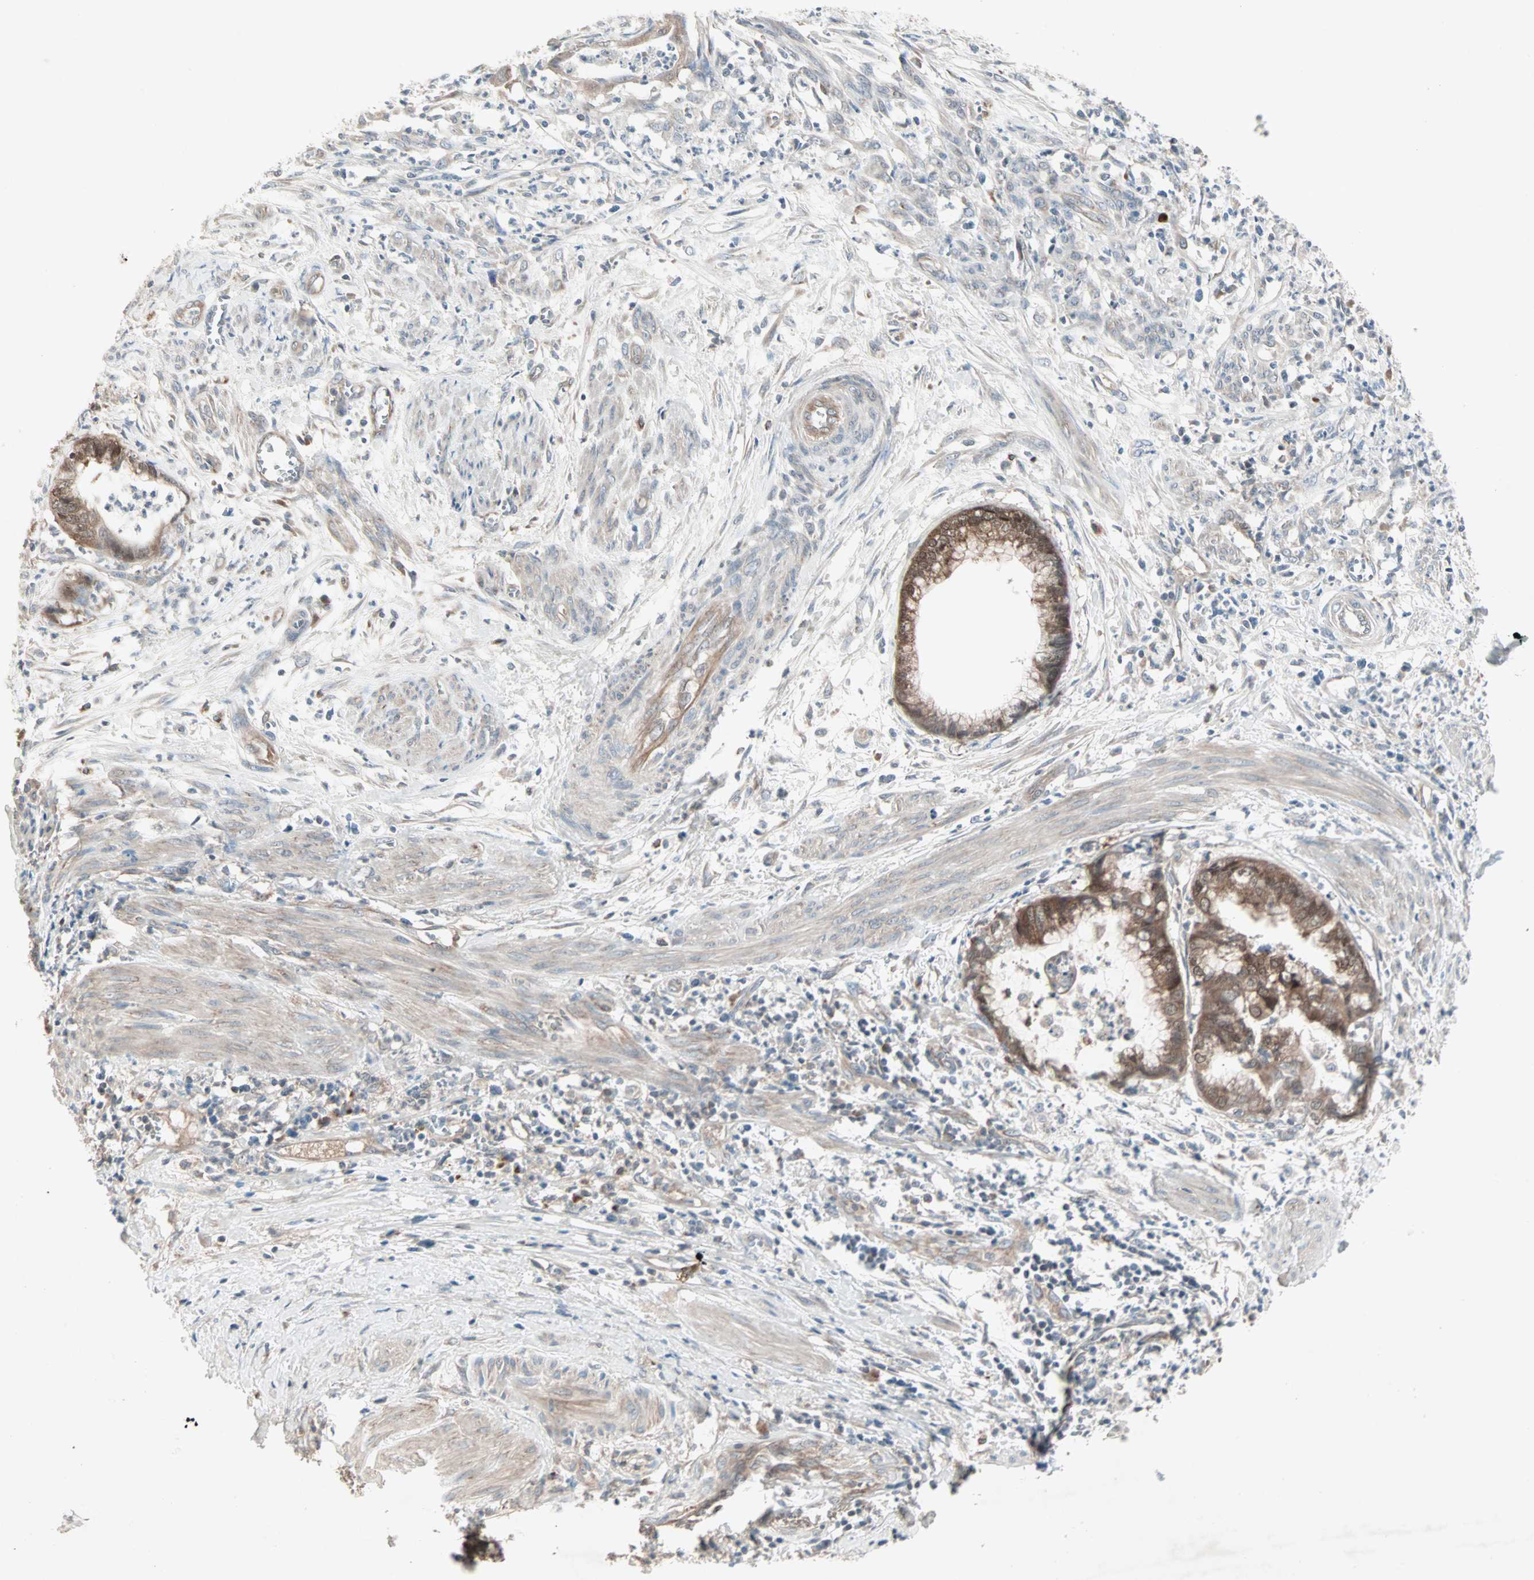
{"staining": {"intensity": "moderate", "quantity": ">75%", "location": "cytoplasmic/membranous"}, "tissue": "endometrial cancer", "cell_type": "Tumor cells", "image_type": "cancer", "snomed": [{"axis": "morphology", "description": "Necrosis, NOS"}, {"axis": "morphology", "description": "Adenocarcinoma, NOS"}, {"axis": "topography", "description": "Endometrium"}], "caption": "Brown immunohistochemical staining in human endometrial cancer shows moderate cytoplasmic/membranous expression in approximately >75% of tumor cells. The staining was performed using DAB (3,3'-diaminobenzidine), with brown indicating positive protein expression. Nuclei are stained blue with hematoxylin.", "gene": "JMJD7-PLA2G4B", "patient": {"sex": "female", "age": 79}}